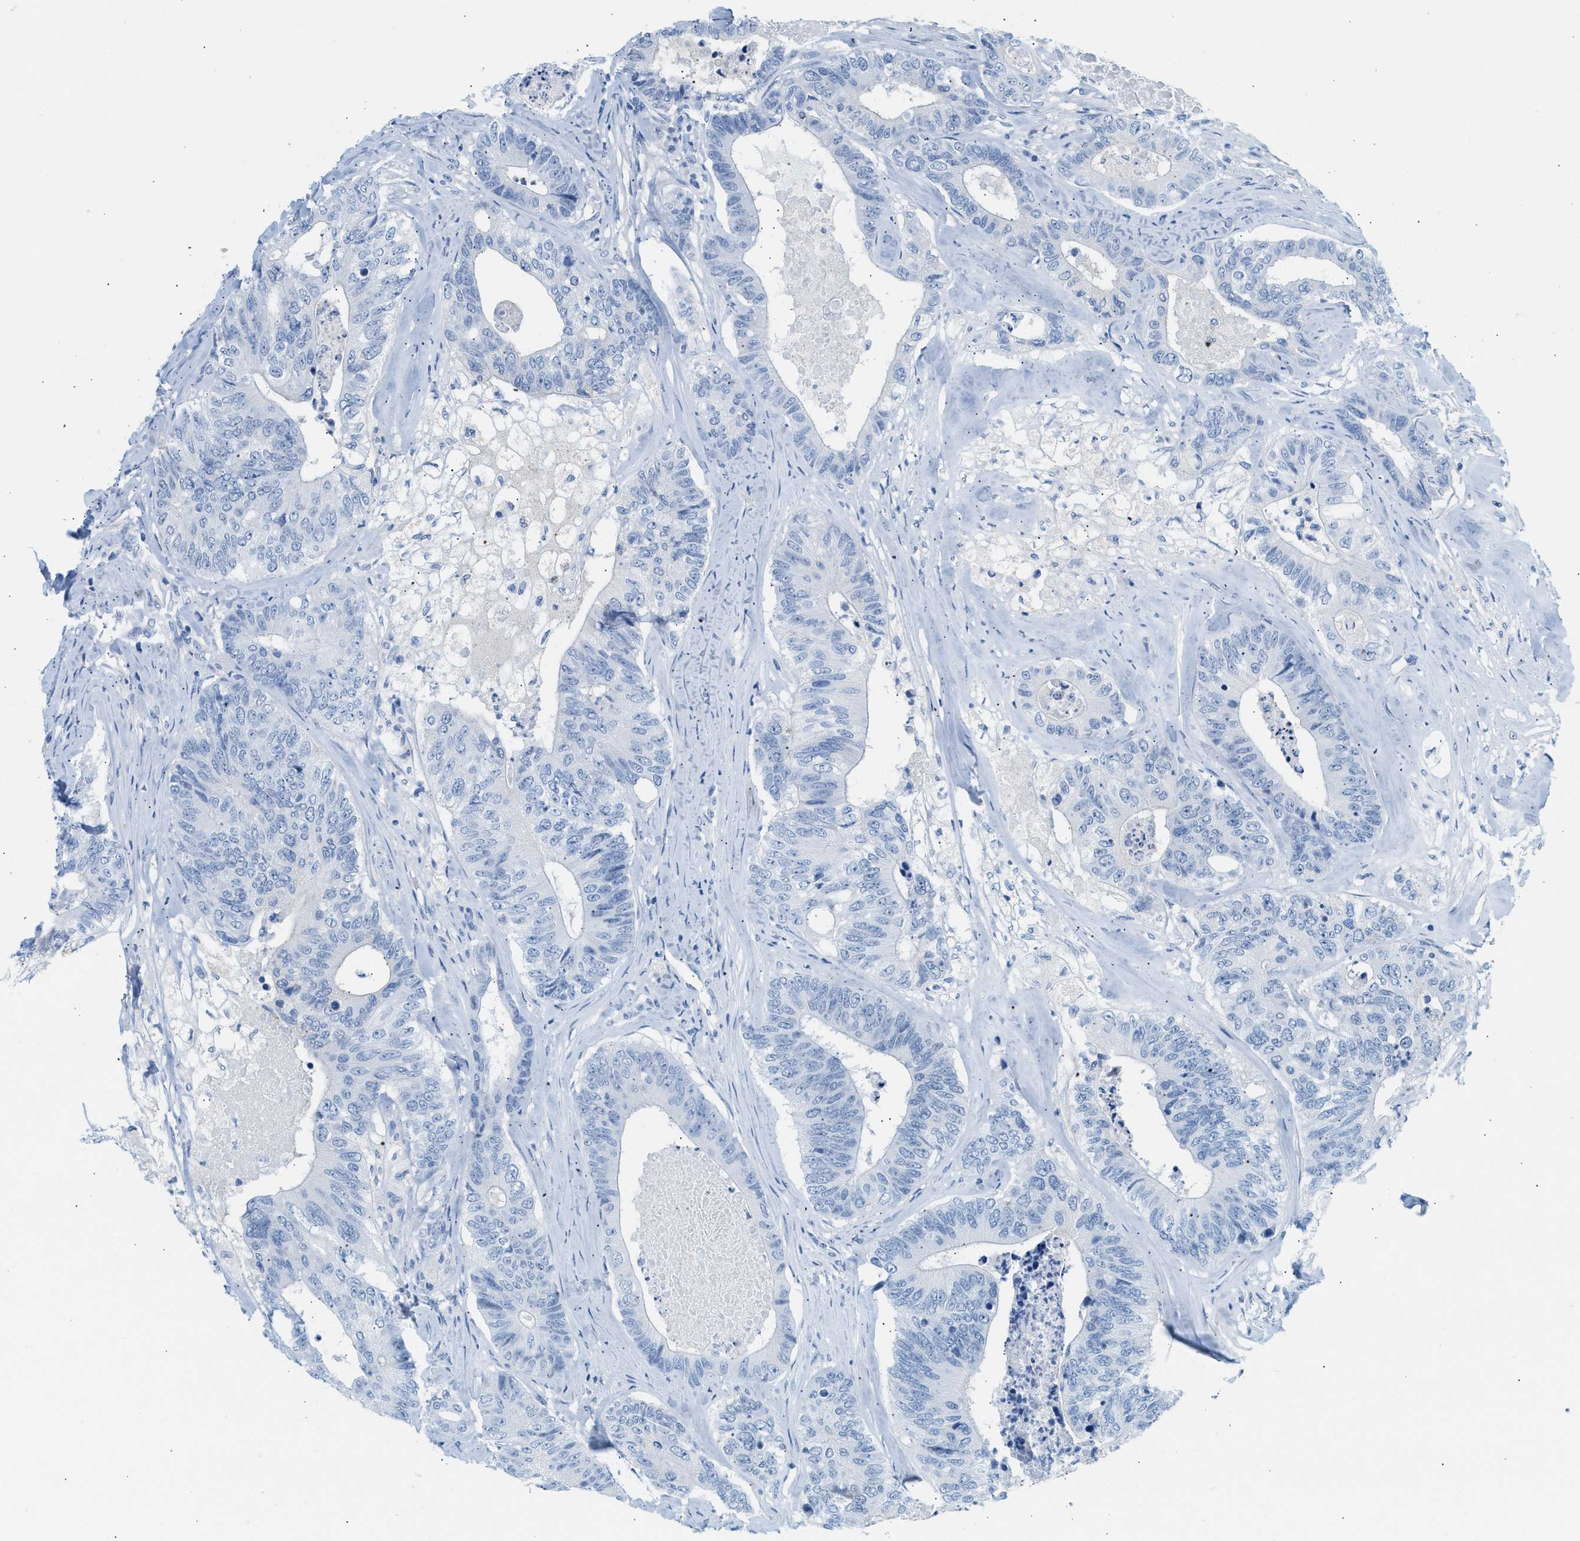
{"staining": {"intensity": "negative", "quantity": "none", "location": "none"}, "tissue": "colorectal cancer", "cell_type": "Tumor cells", "image_type": "cancer", "snomed": [{"axis": "morphology", "description": "Adenocarcinoma, NOS"}, {"axis": "topography", "description": "Colon"}], "caption": "Immunohistochemistry histopathology image of human colorectal adenocarcinoma stained for a protein (brown), which exhibits no staining in tumor cells.", "gene": "SPAM1", "patient": {"sex": "female", "age": 67}}